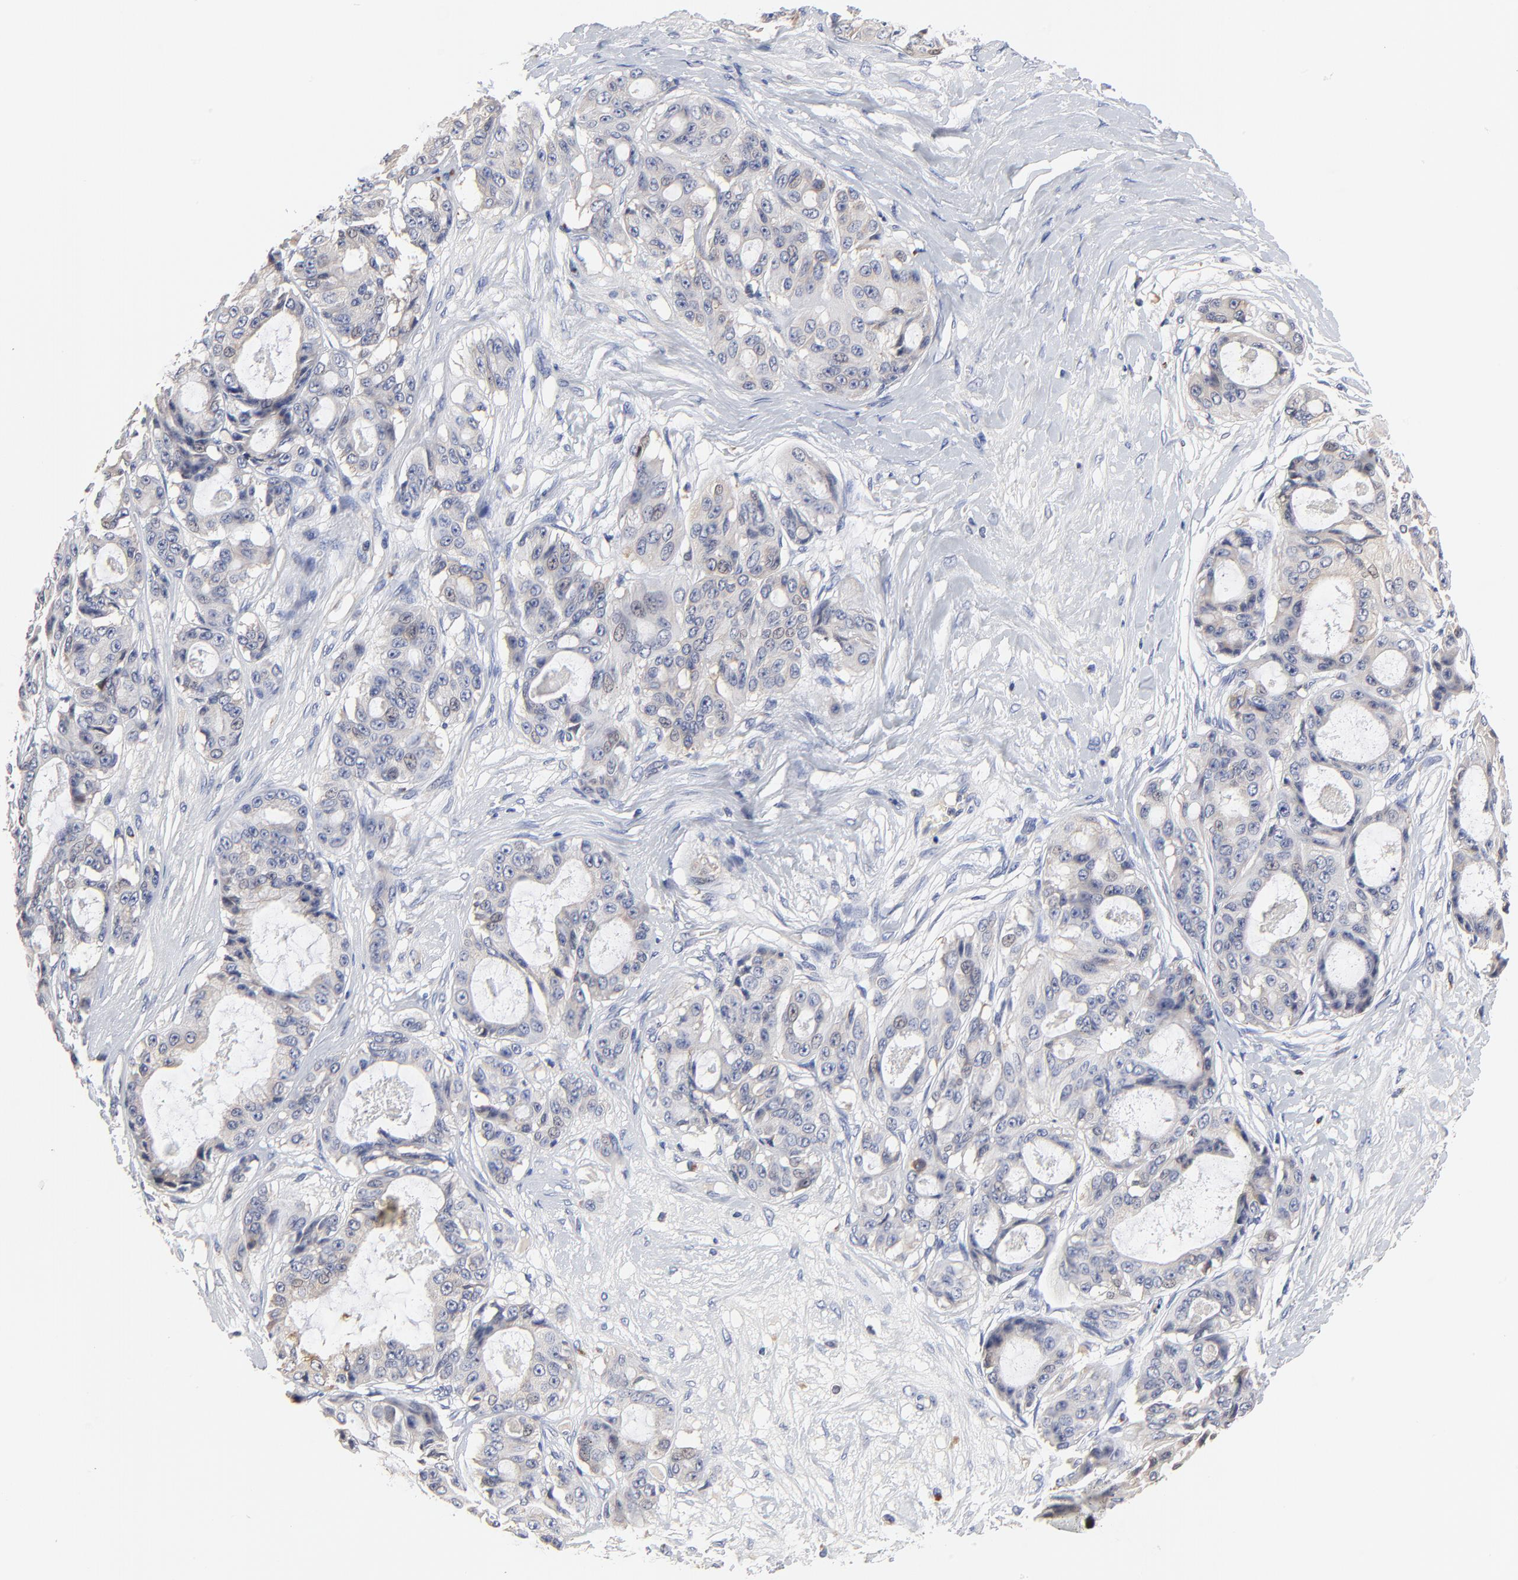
{"staining": {"intensity": "weak", "quantity": "<25%", "location": "cytoplasmic/membranous,nuclear"}, "tissue": "ovarian cancer", "cell_type": "Tumor cells", "image_type": "cancer", "snomed": [{"axis": "morphology", "description": "Carcinoma, endometroid"}, {"axis": "topography", "description": "Ovary"}], "caption": "Immunohistochemistry (IHC) photomicrograph of human ovarian cancer stained for a protein (brown), which displays no staining in tumor cells.", "gene": "FBXL2", "patient": {"sex": "female", "age": 61}}